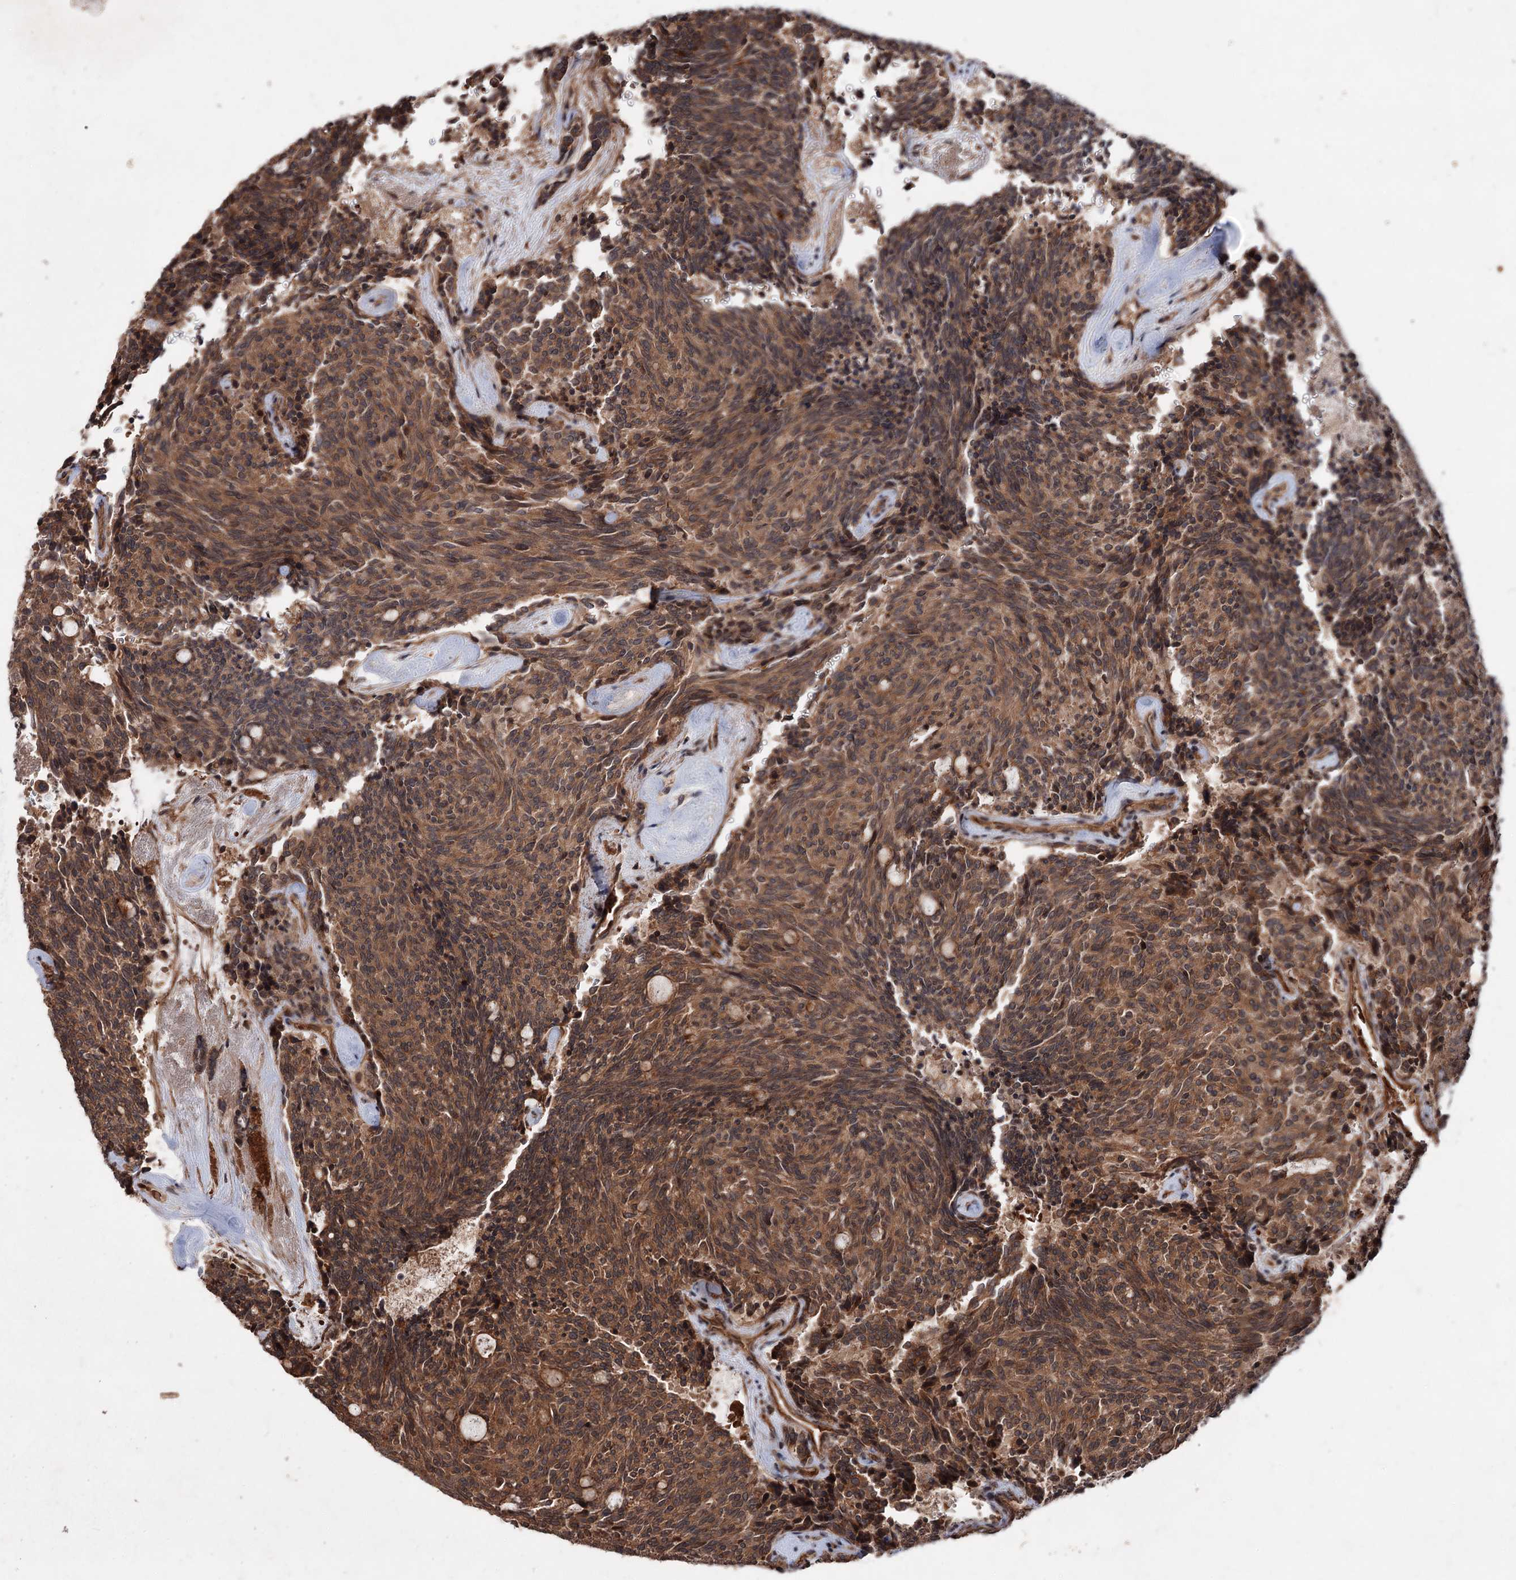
{"staining": {"intensity": "moderate", "quantity": ">75%", "location": "cytoplasmic/membranous,nuclear"}, "tissue": "carcinoid", "cell_type": "Tumor cells", "image_type": "cancer", "snomed": [{"axis": "morphology", "description": "Carcinoid, malignant, NOS"}, {"axis": "topography", "description": "Pancreas"}], "caption": "This photomicrograph demonstrates immunohistochemistry staining of human carcinoid, with medium moderate cytoplasmic/membranous and nuclear positivity in approximately >75% of tumor cells.", "gene": "ADK", "patient": {"sex": "female", "age": 54}}